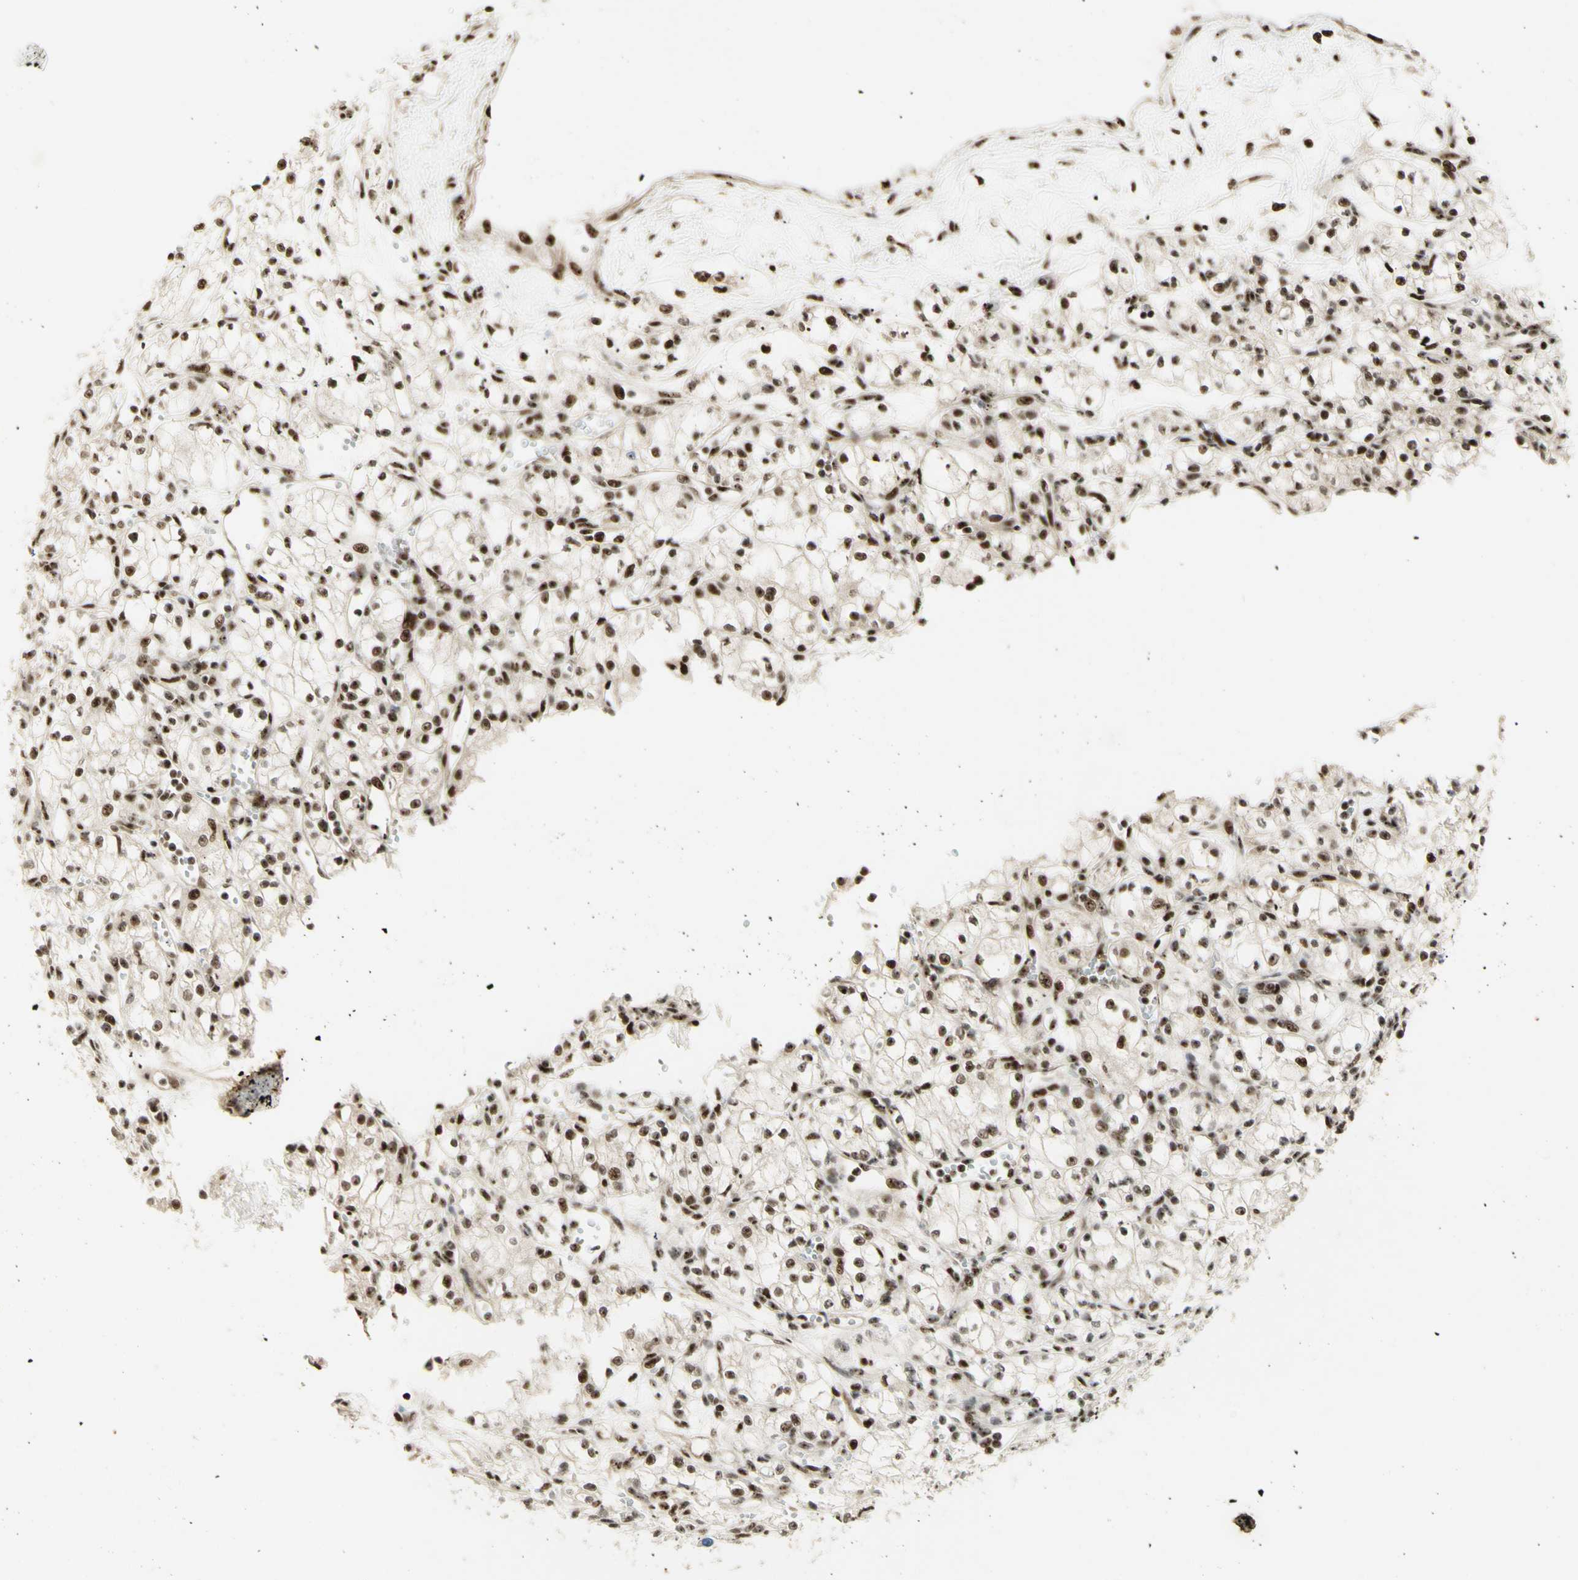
{"staining": {"intensity": "strong", "quantity": ">75%", "location": "nuclear"}, "tissue": "renal cancer", "cell_type": "Tumor cells", "image_type": "cancer", "snomed": [{"axis": "morphology", "description": "Normal tissue, NOS"}, {"axis": "morphology", "description": "Adenocarcinoma, NOS"}, {"axis": "topography", "description": "Kidney"}], "caption": "Protein staining shows strong nuclear positivity in about >75% of tumor cells in renal cancer (adenocarcinoma). The protein is stained brown, and the nuclei are stained in blue (DAB (3,3'-diaminobenzidine) IHC with brightfield microscopy, high magnification).", "gene": "DHX9", "patient": {"sex": "male", "age": 59}}